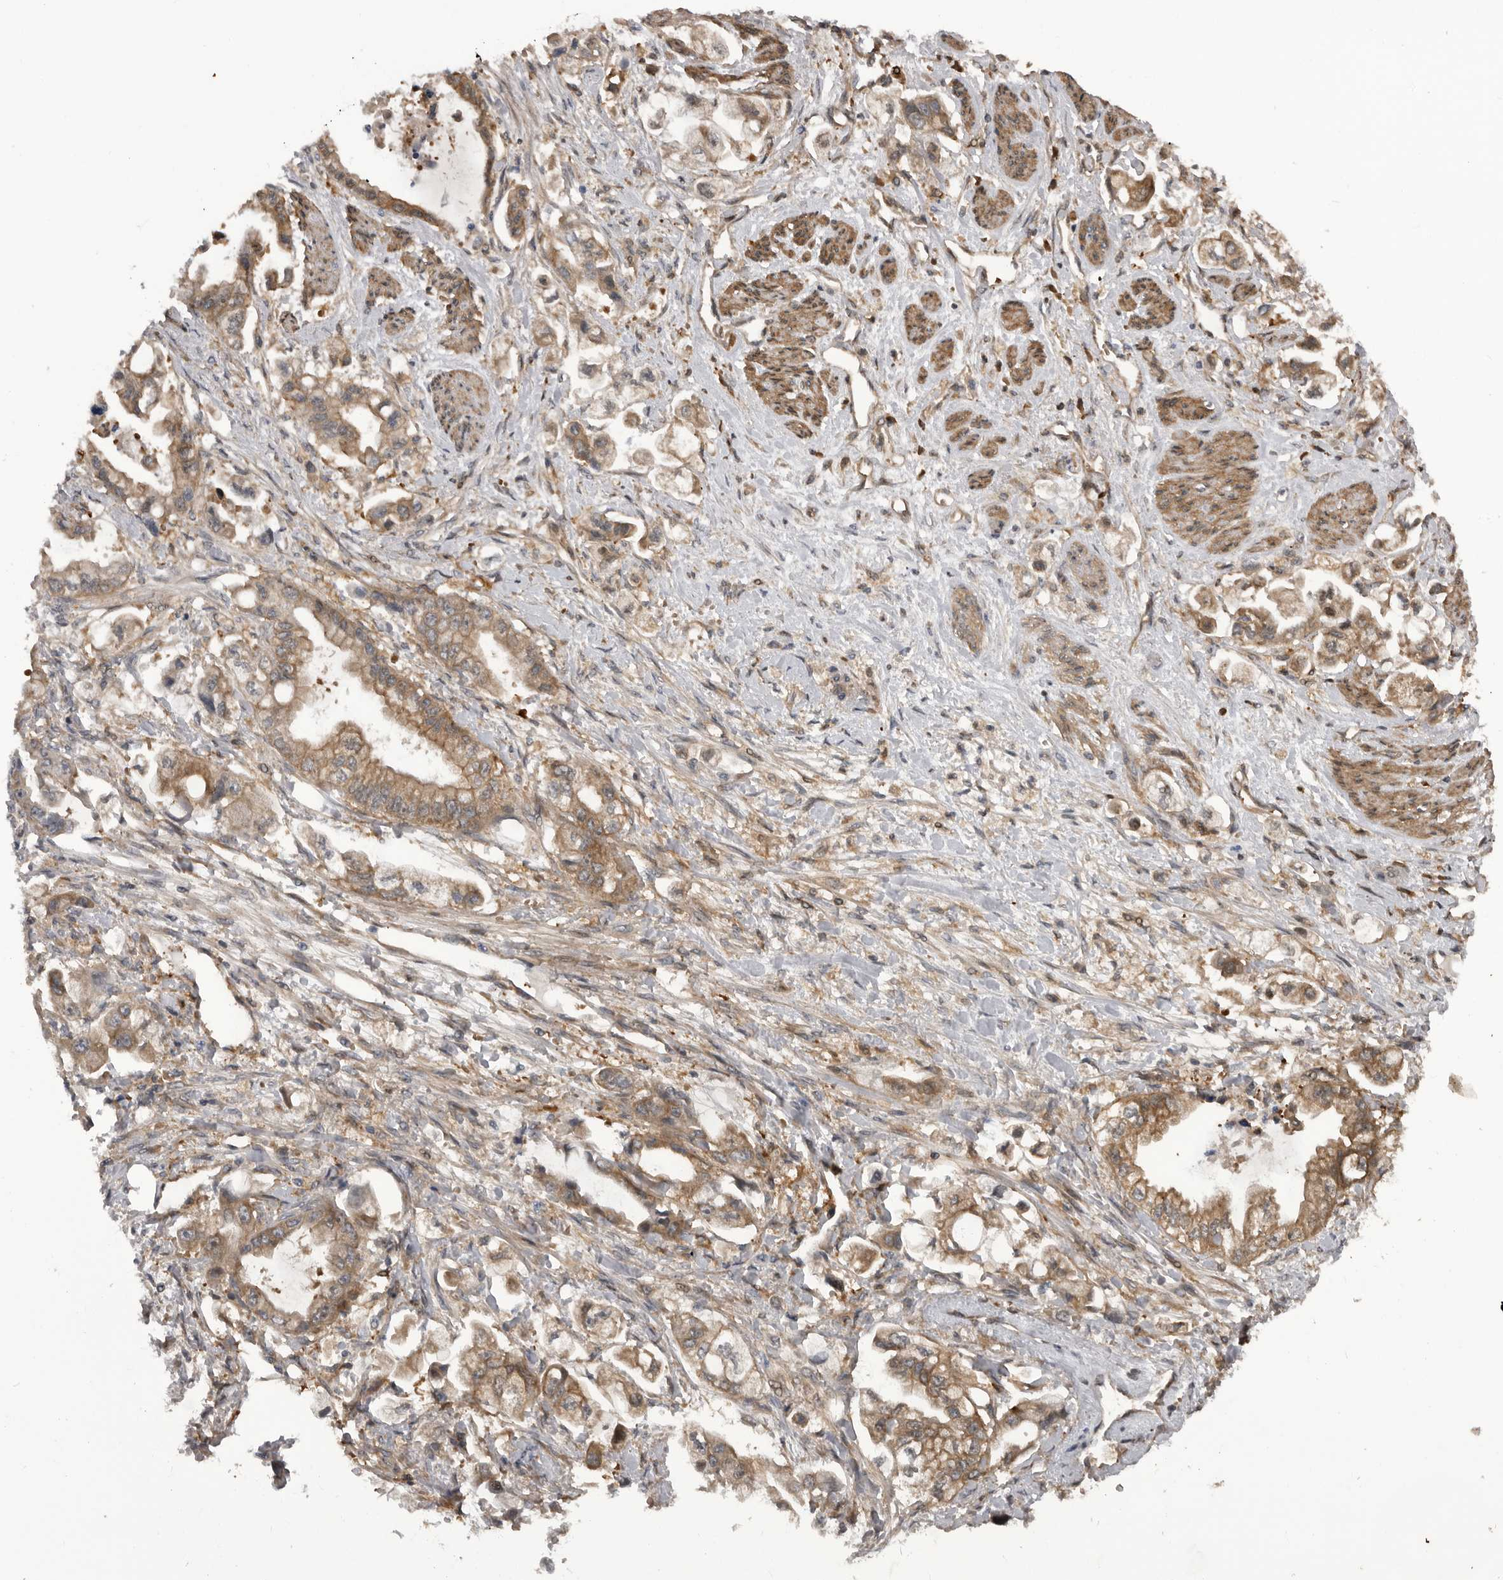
{"staining": {"intensity": "moderate", "quantity": ">75%", "location": "cytoplasmic/membranous"}, "tissue": "stomach cancer", "cell_type": "Tumor cells", "image_type": "cancer", "snomed": [{"axis": "morphology", "description": "Adenocarcinoma, NOS"}, {"axis": "topography", "description": "Stomach"}], "caption": "There is medium levels of moderate cytoplasmic/membranous positivity in tumor cells of stomach cancer, as demonstrated by immunohistochemical staining (brown color).", "gene": "RAB3GAP2", "patient": {"sex": "male", "age": 62}}